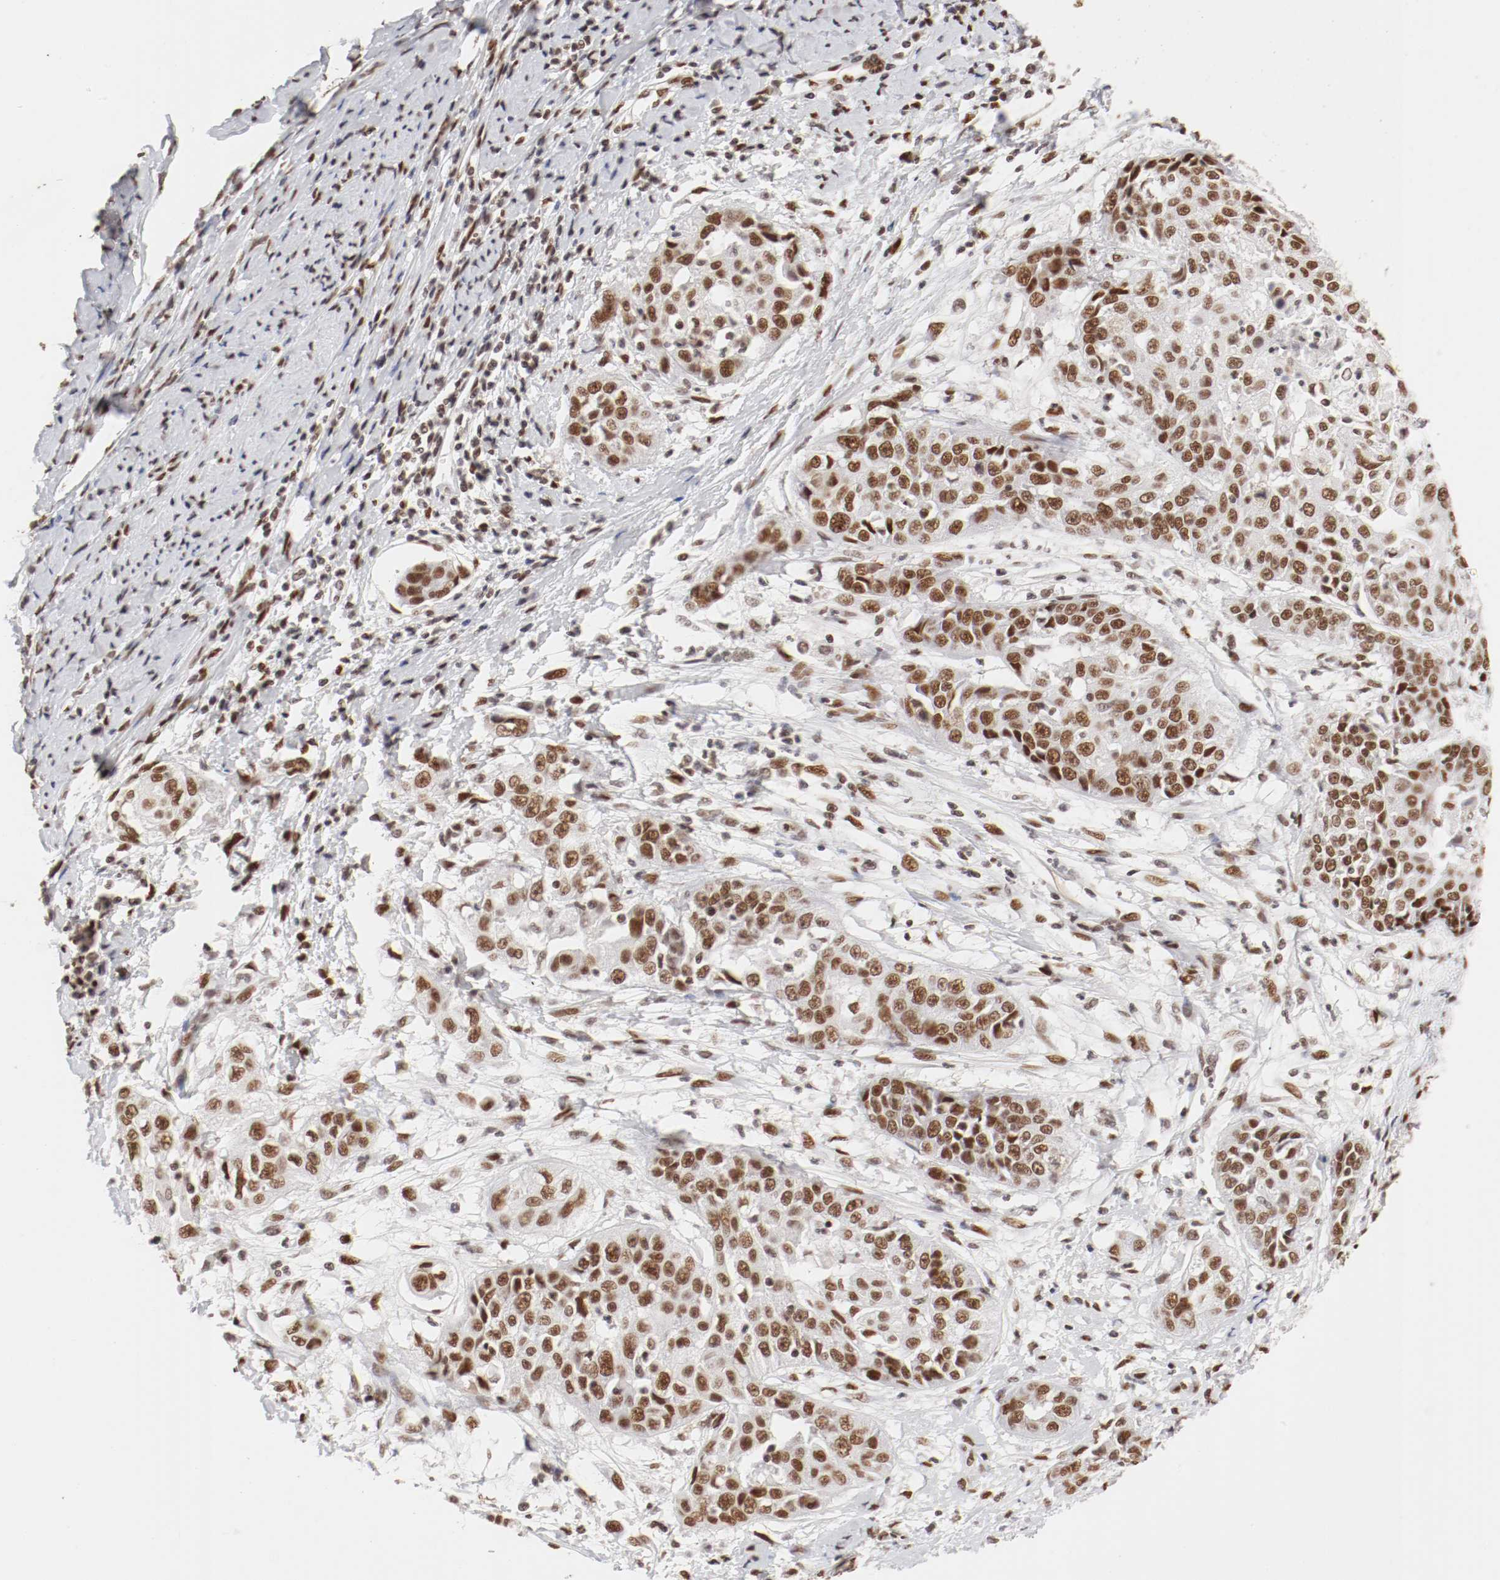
{"staining": {"intensity": "moderate", "quantity": ">75%", "location": "nuclear"}, "tissue": "cervical cancer", "cell_type": "Tumor cells", "image_type": "cancer", "snomed": [{"axis": "morphology", "description": "Squamous cell carcinoma, NOS"}, {"axis": "topography", "description": "Cervix"}], "caption": "Moderate nuclear protein staining is identified in about >75% of tumor cells in cervical cancer.", "gene": "TP53BP1", "patient": {"sex": "female", "age": 64}}